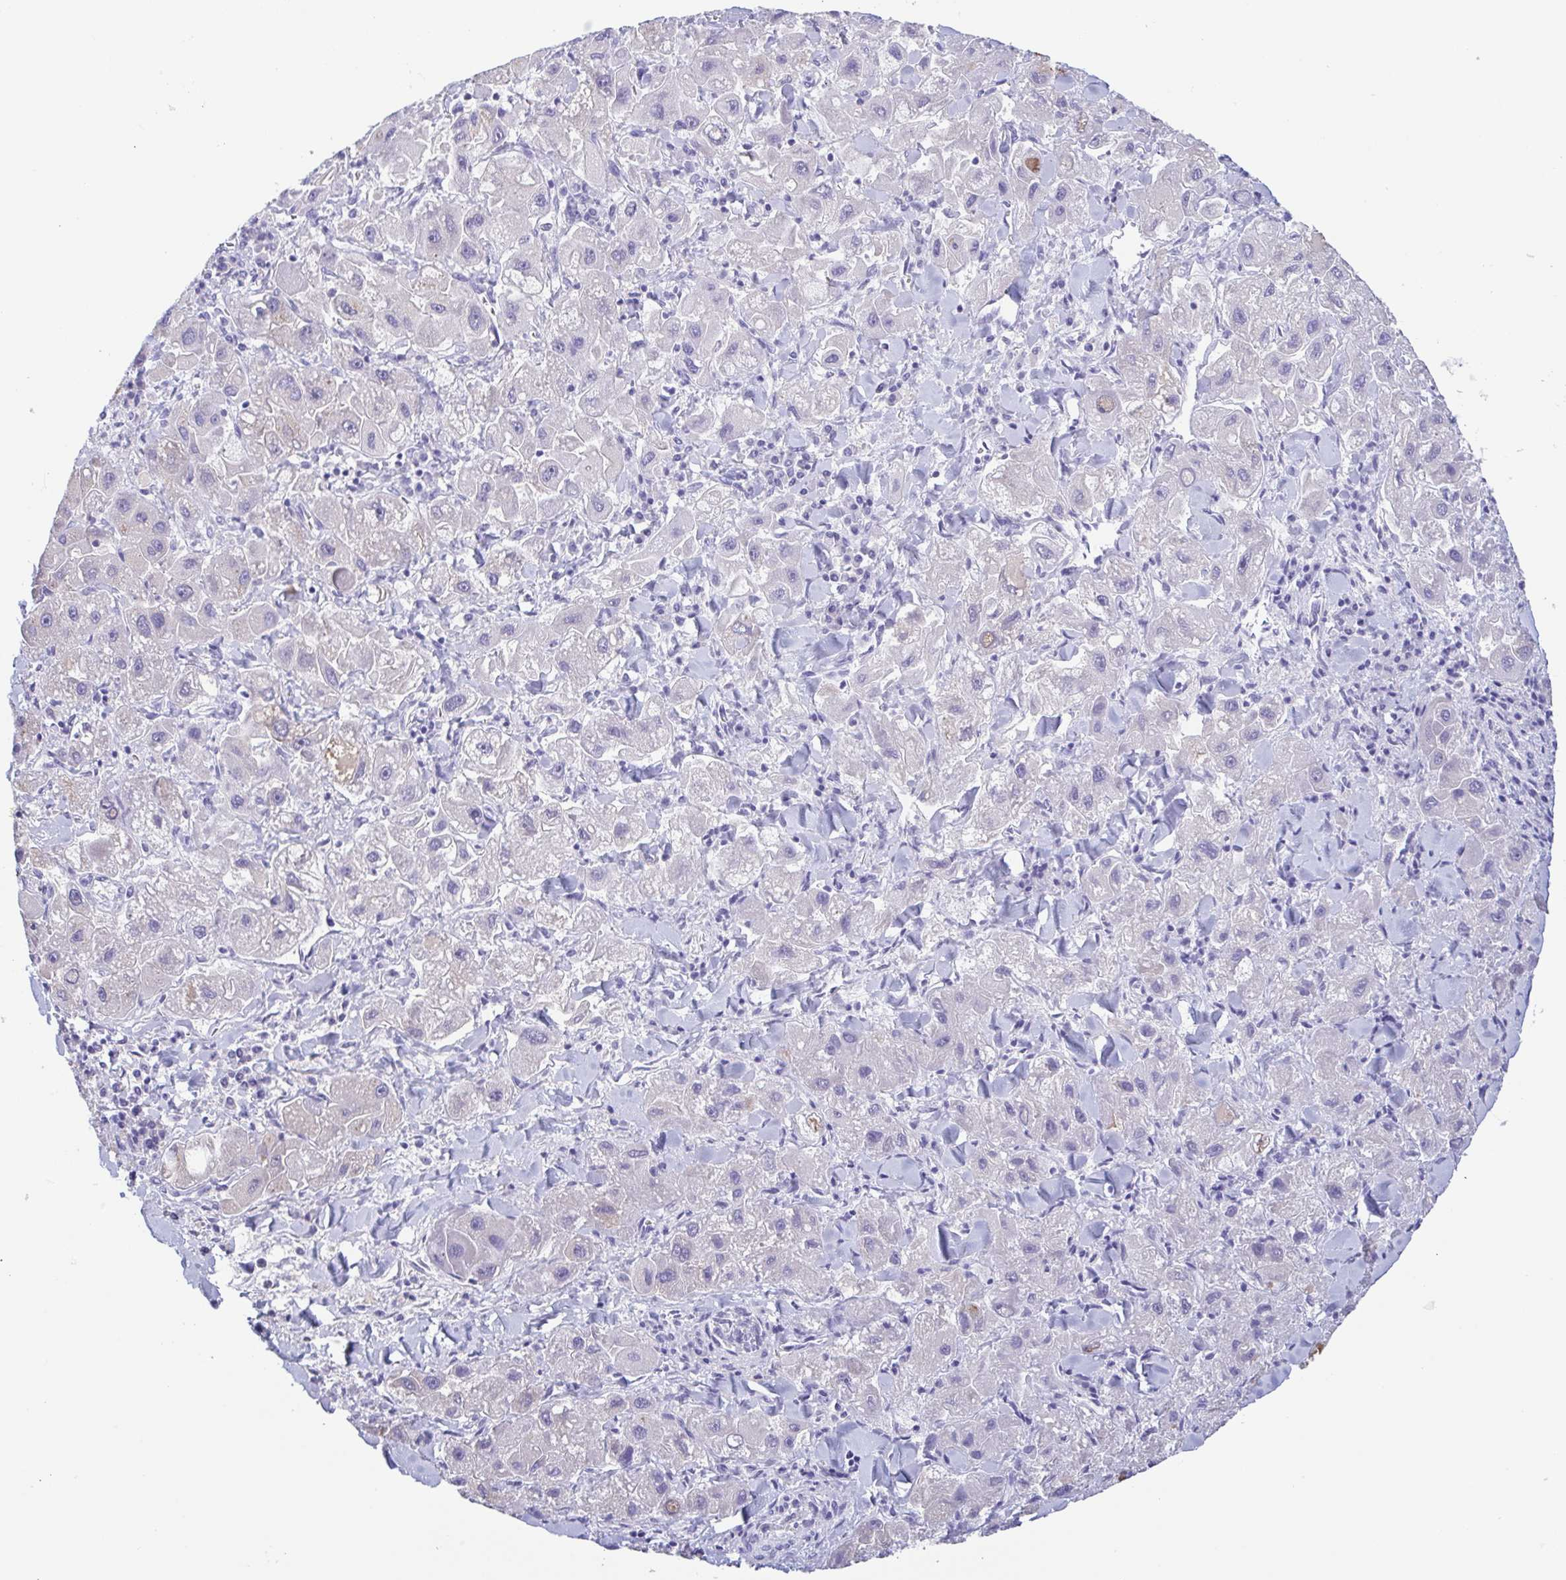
{"staining": {"intensity": "negative", "quantity": "none", "location": "none"}, "tissue": "liver cancer", "cell_type": "Tumor cells", "image_type": "cancer", "snomed": [{"axis": "morphology", "description": "Carcinoma, Hepatocellular, NOS"}, {"axis": "topography", "description": "Liver"}], "caption": "High magnification brightfield microscopy of hepatocellular carcinoma (liver) stained with DAB (brown) and counterstained with hematoxylin (blue): tumor cells show no significant expression.", "gene": "TREH", "patient": {"sex": "male", "age": 24}}